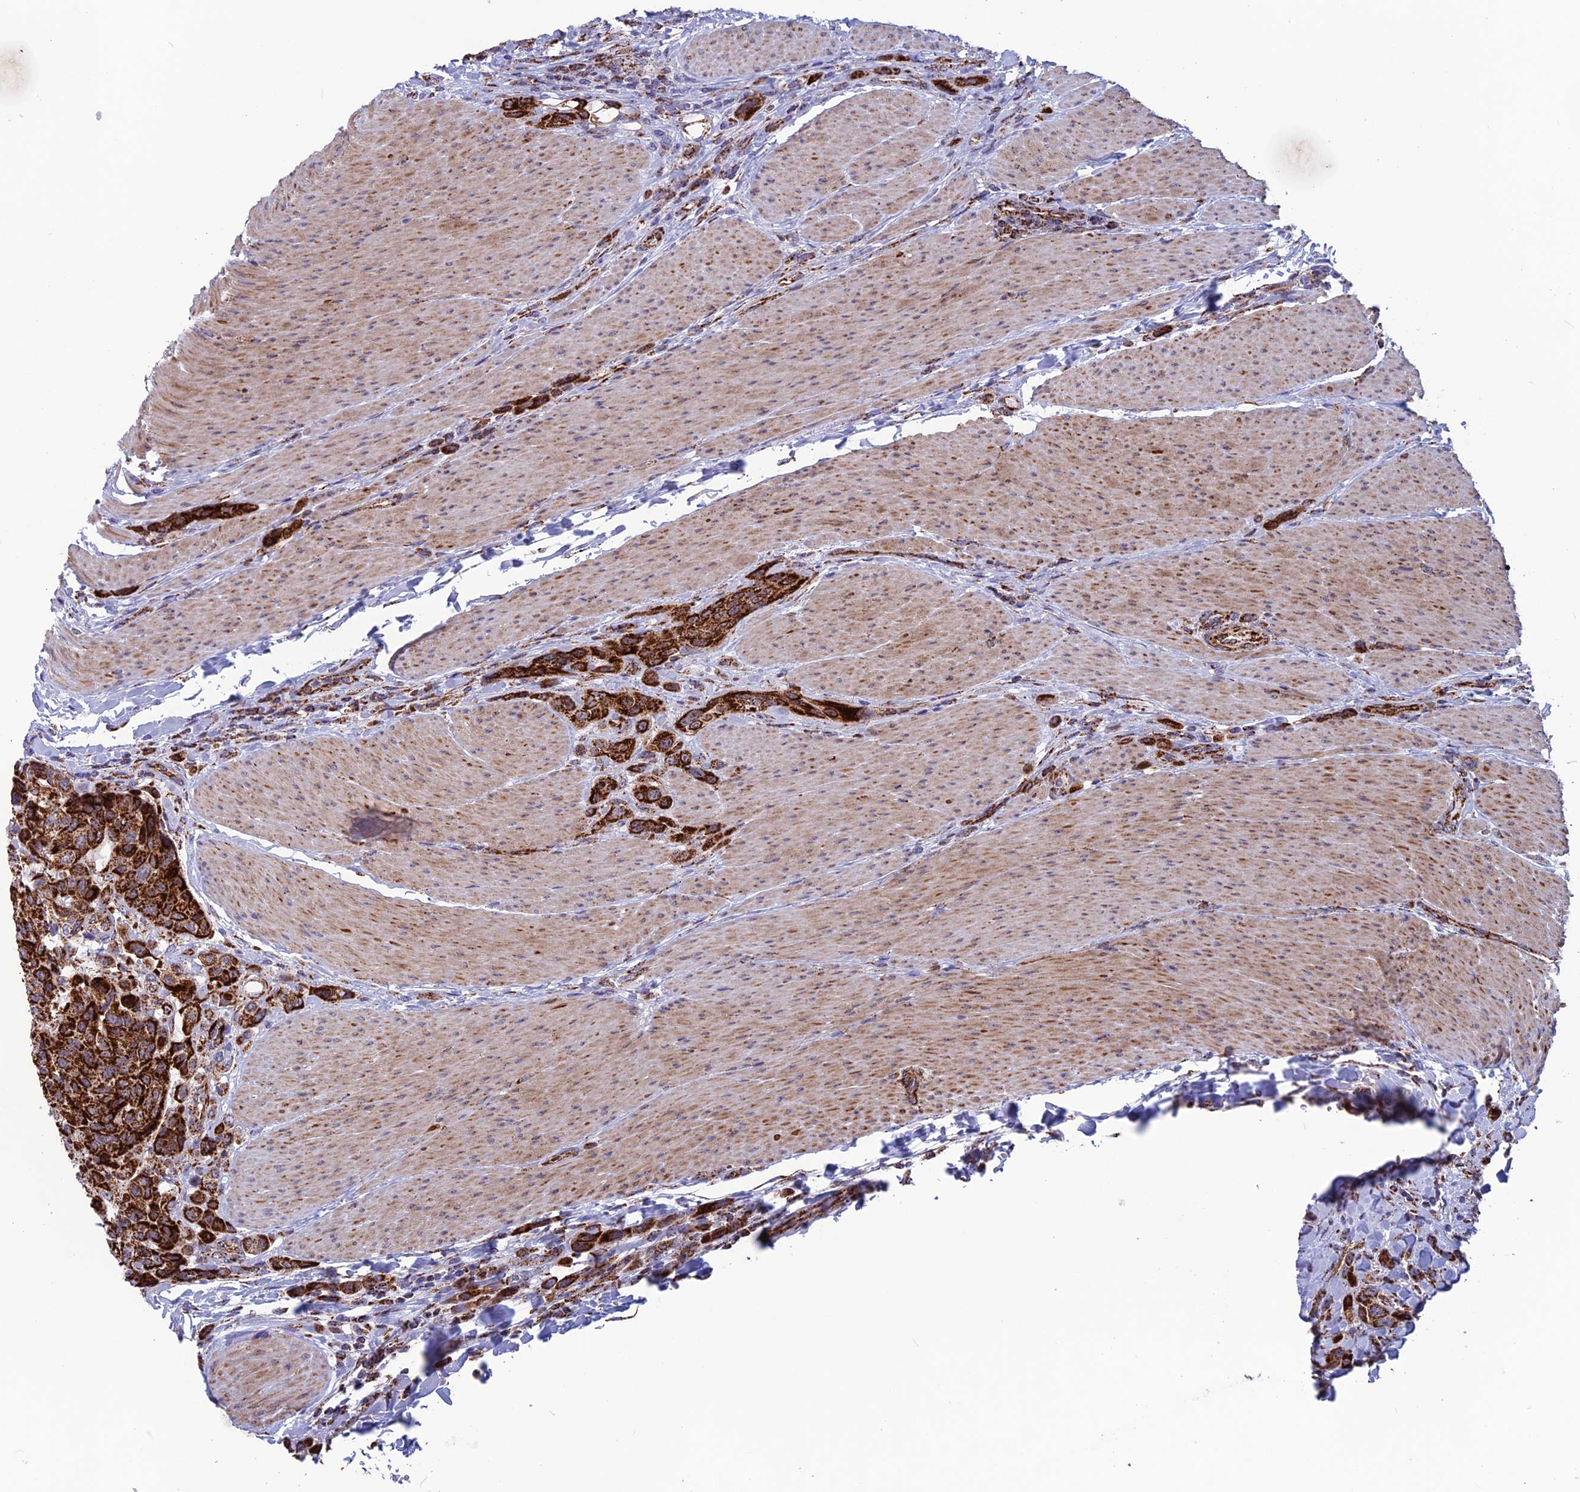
{"staining": {"intensity": "strong", "quantity": ">75%", "location": "cytoplasmic/membranous"}, "tissue": "urothelial cancer", "cell_type": "Tumor cells", "image_type": "cancer", "snomed": [{"axis": "morphology", "description": "Urothelial carcinoma, High grade"}, {"axis": "topography", "description": "Urinary bladder"}], "caption": "Urothelial cancer stained with immunohistochemistry reveals strong cytoplasmic/membranous staining in about >75% of tumor cells. (DAB = brown stain, brightfield microscopy at high magnification).", "gene": "MRPS18B", "patient": {"sex": "male", "age": 50}}